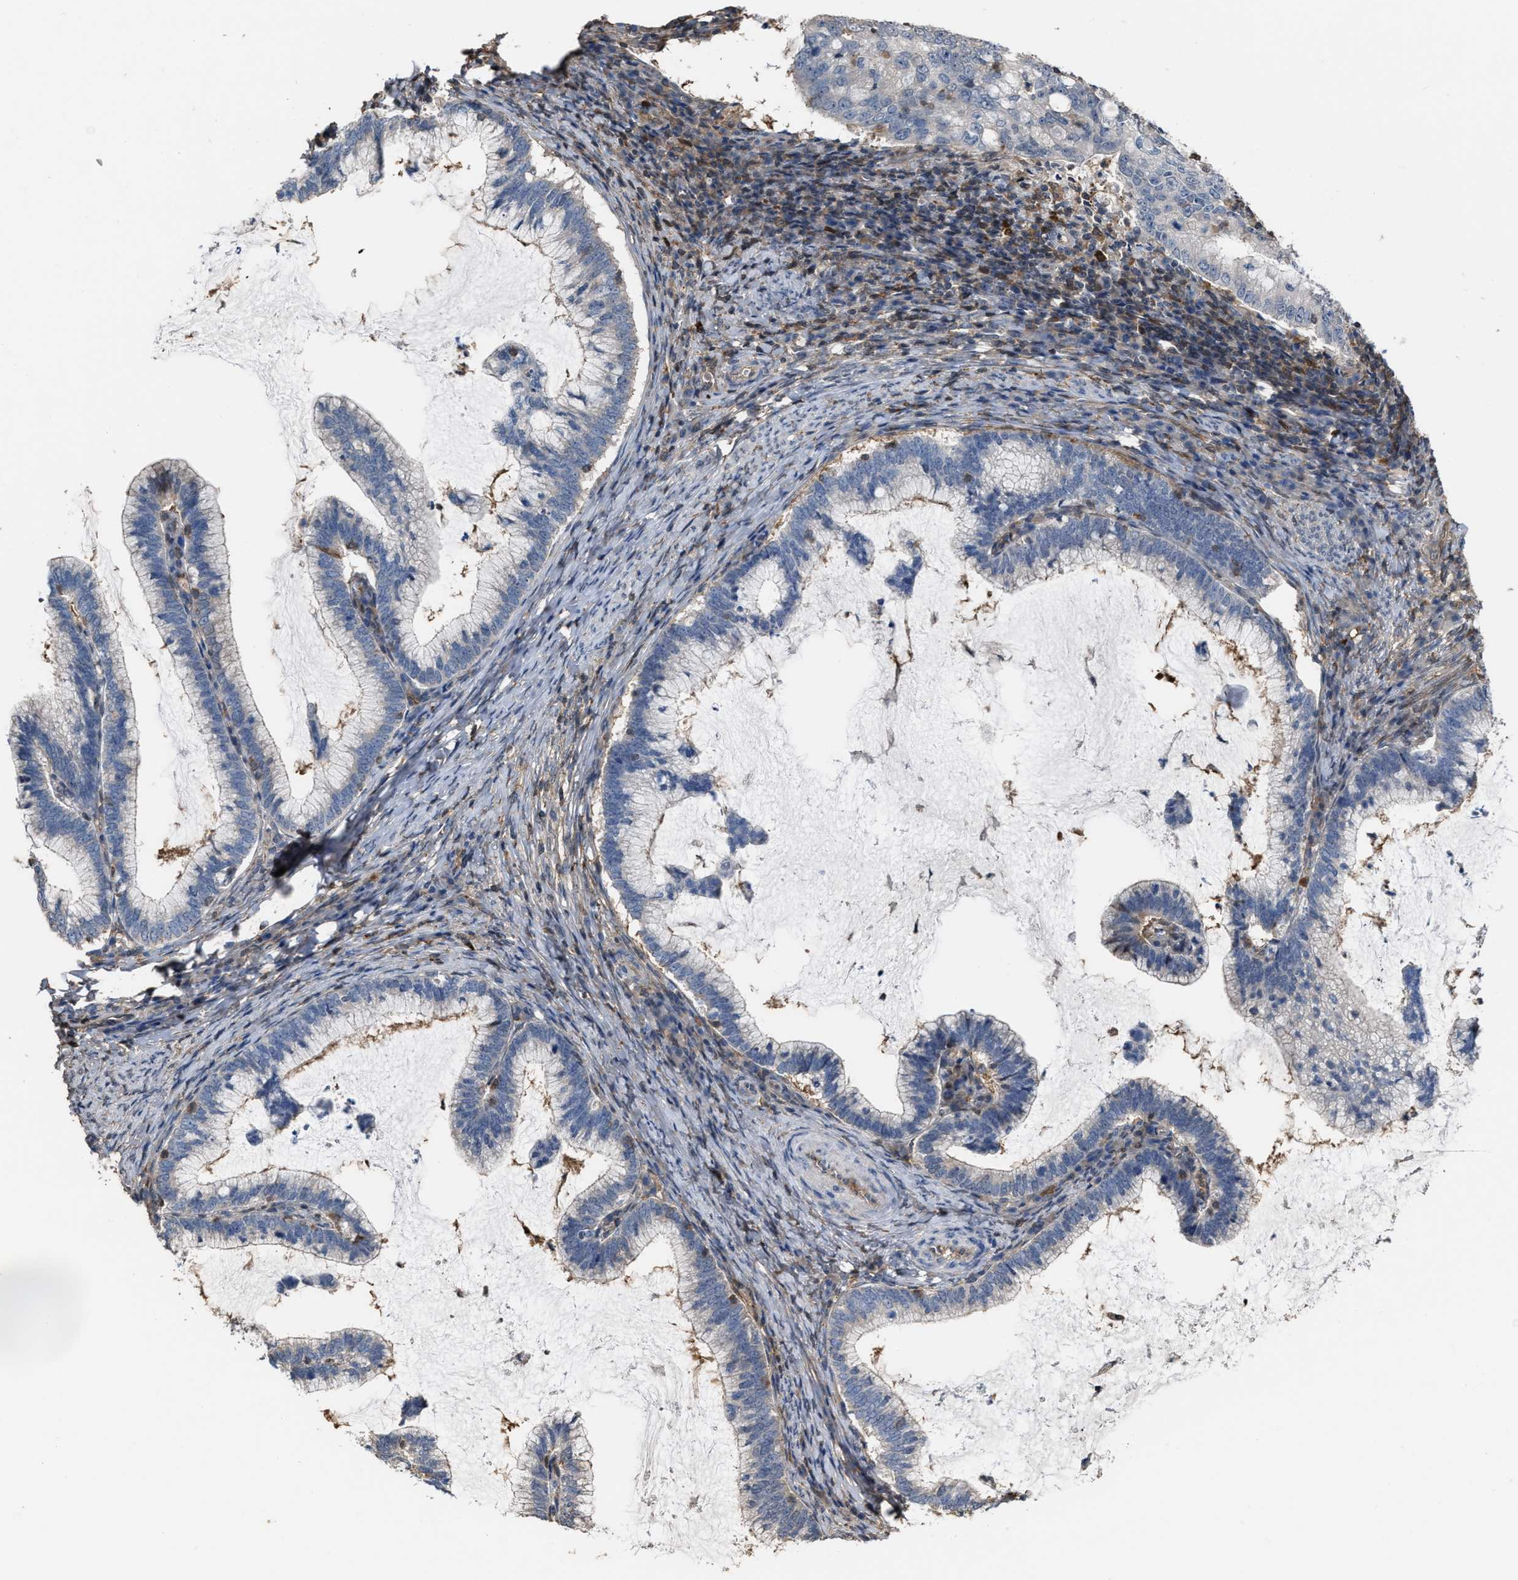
{"staining": {"intensity": "negative", "quantity": "none", "location": "none"}, "tissue": "cervical cancer", "cell_type": "Tumor cells", "image_type": "cancer", "snomed": [{"axis": "morphology", "description": "Adenocarcinoma, NOS"}, {"axis": "topography", "description": "Cervix"}], "caption": "DAB immunohistochemical staining of cervical adenocarcinoma exhibits no significant staining in tumor cells. The staining was performed using DAB to visualize the protein expression in brown, while the nuclei were stained in blue with hematoxylin (Magnification: 20x).", "gene": "MTPN", "patient": {"sex": "female", "age": 36}}